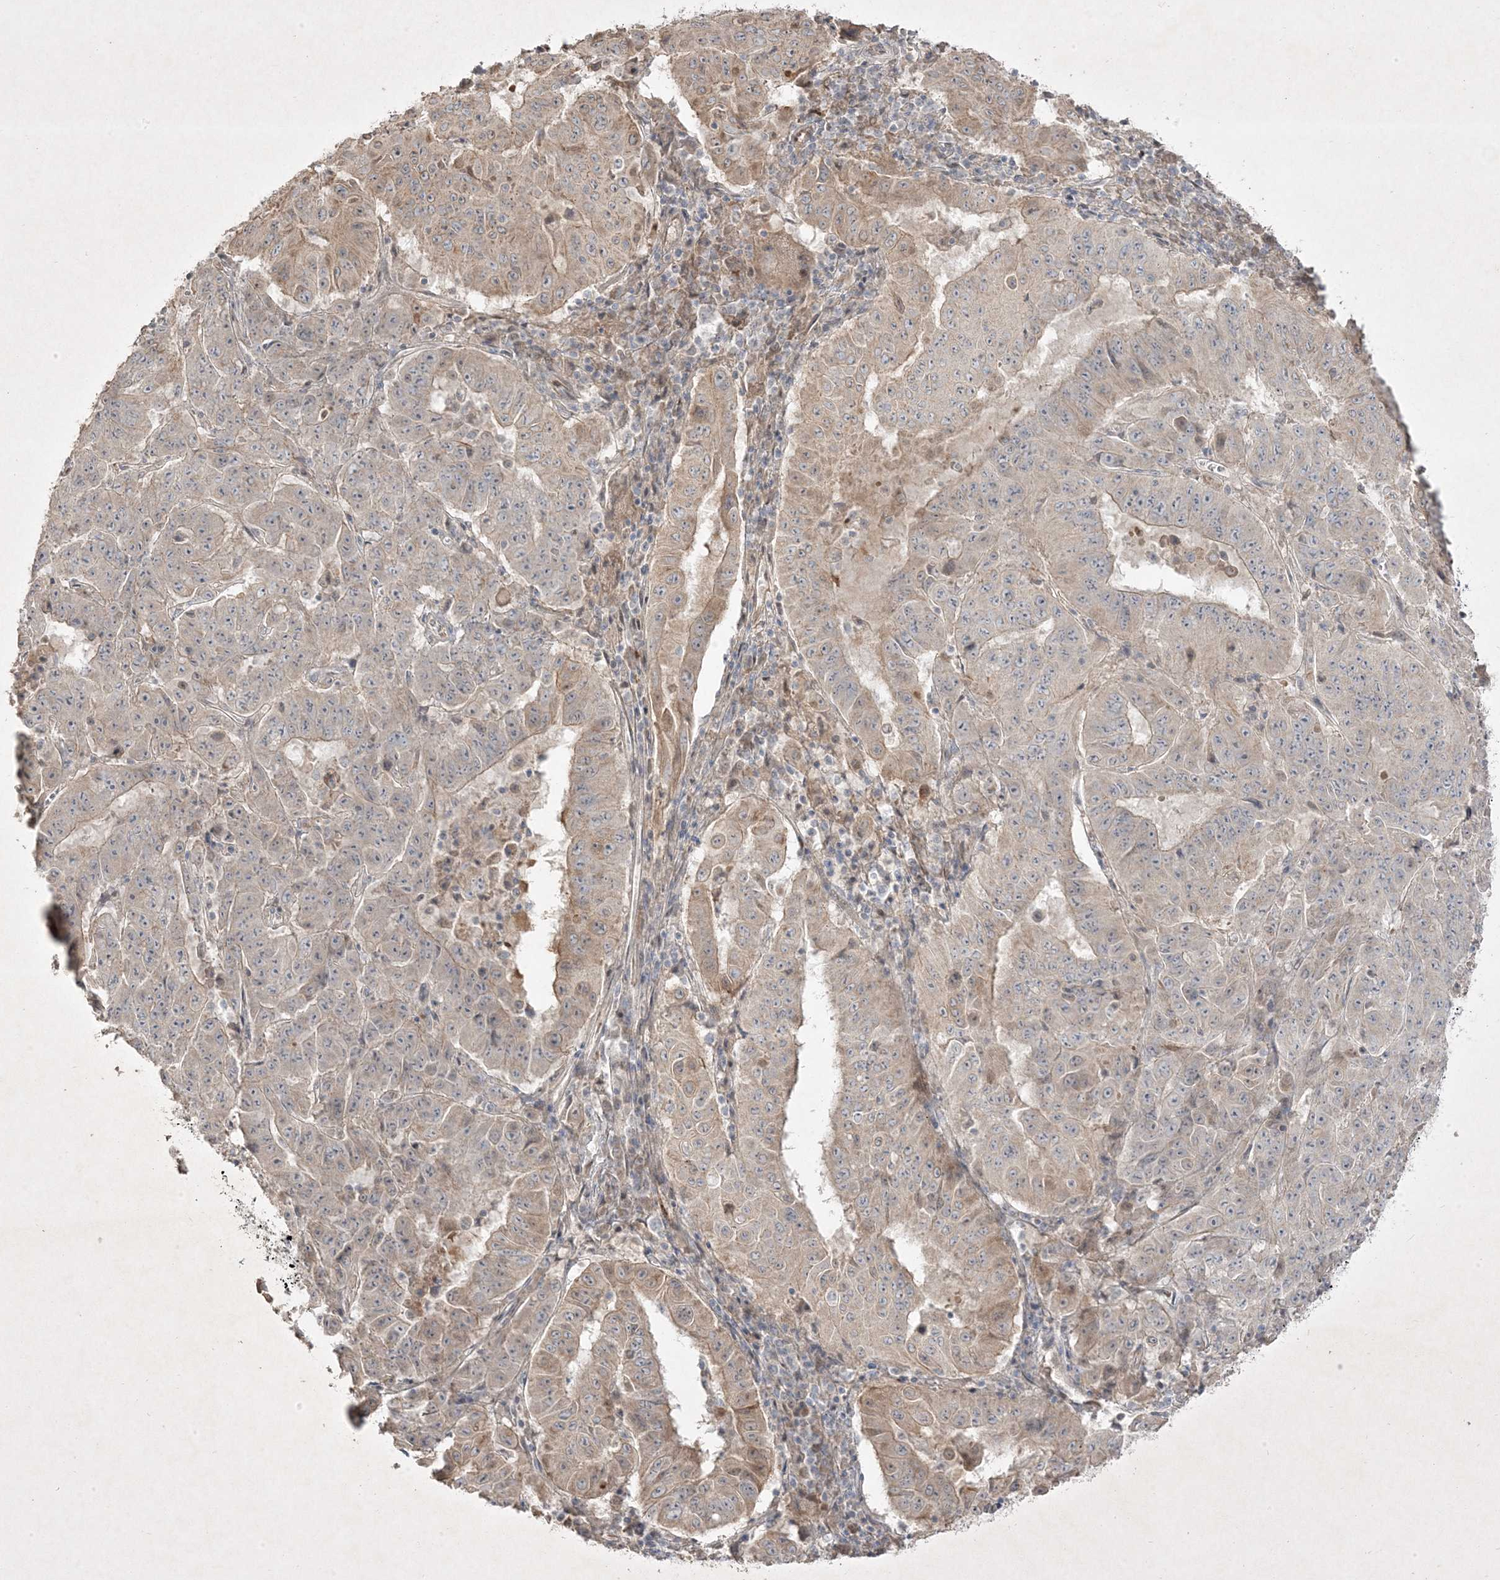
{"staining": {"intensity": "weak", "quantity": "<25%", "location": "cytoplasmic/membranous"}, "tissue": "pancreatic cancer", "cell_type": "Tumor cells", "image_type": "cancer", "snomed": [{"axis": "morphology", "description": "Adenocarcinoma, NOS"}, {"axis": "topography", "description": "Pancreas"}], "caption": "Micrograph shows no protein expression in tumor cells of pancreatic cancer (adenocarcinoma) tissue.", "gene": "RGL4", "patient": {"sex": "male", "age": 63}}